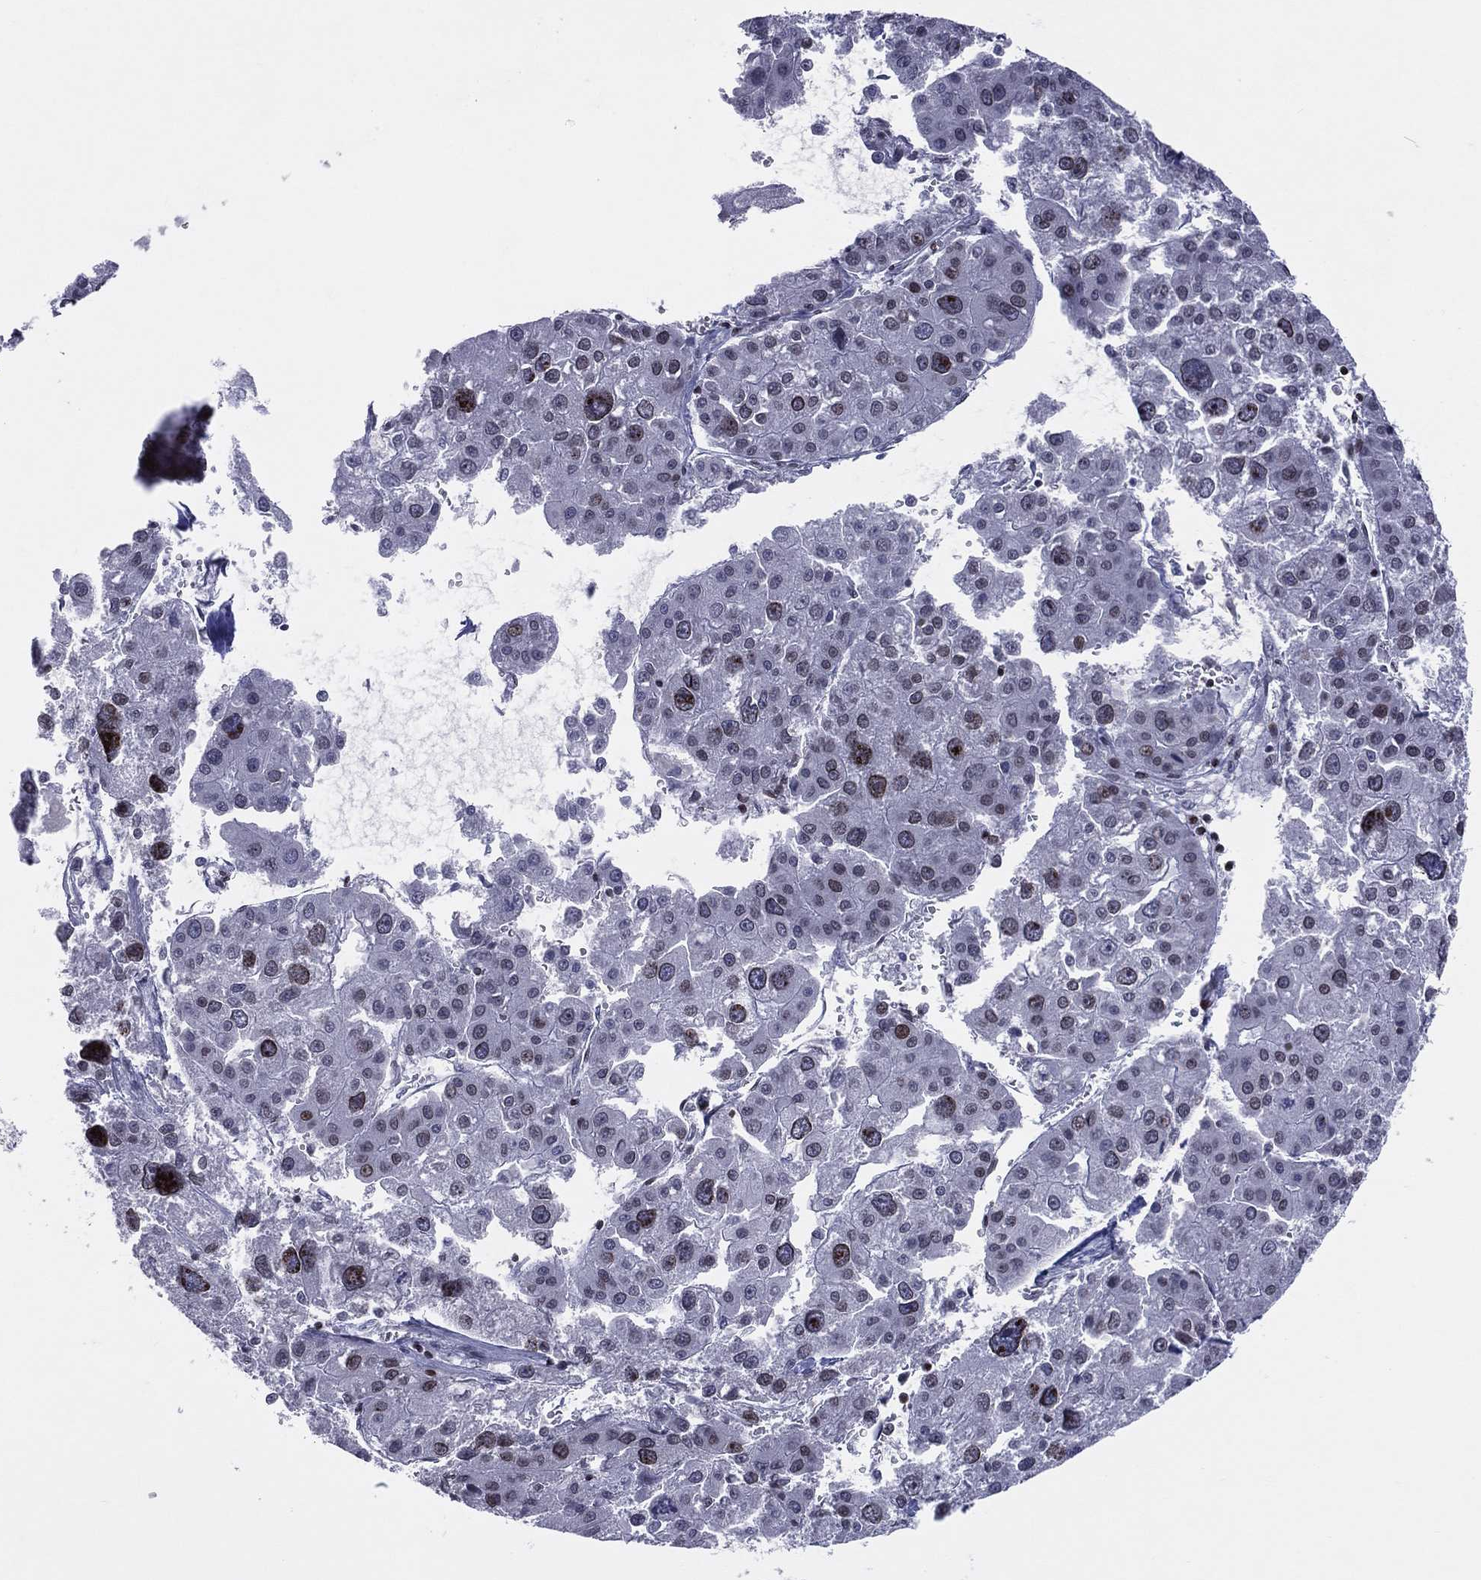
{"staining": {"intensity": "moderate", "quantity": "<25%", "location": "nuclear"}, "tissue": "liver cancer", "cell_type": "Tumor cells", "image_type": "cancer", "snomed": [{"axis": "morphology", "description": "Carcinoma, Hepatocellular, NOS"}, {"axis": "topography", "description": "Liver"}], "caption": "Liver hepatocellular carcinoma stained for a protein displays moderate nuclear positivity in tumor cells.", "gene": "DBF4B", "patient": {"sex": "male", "age": 73}}